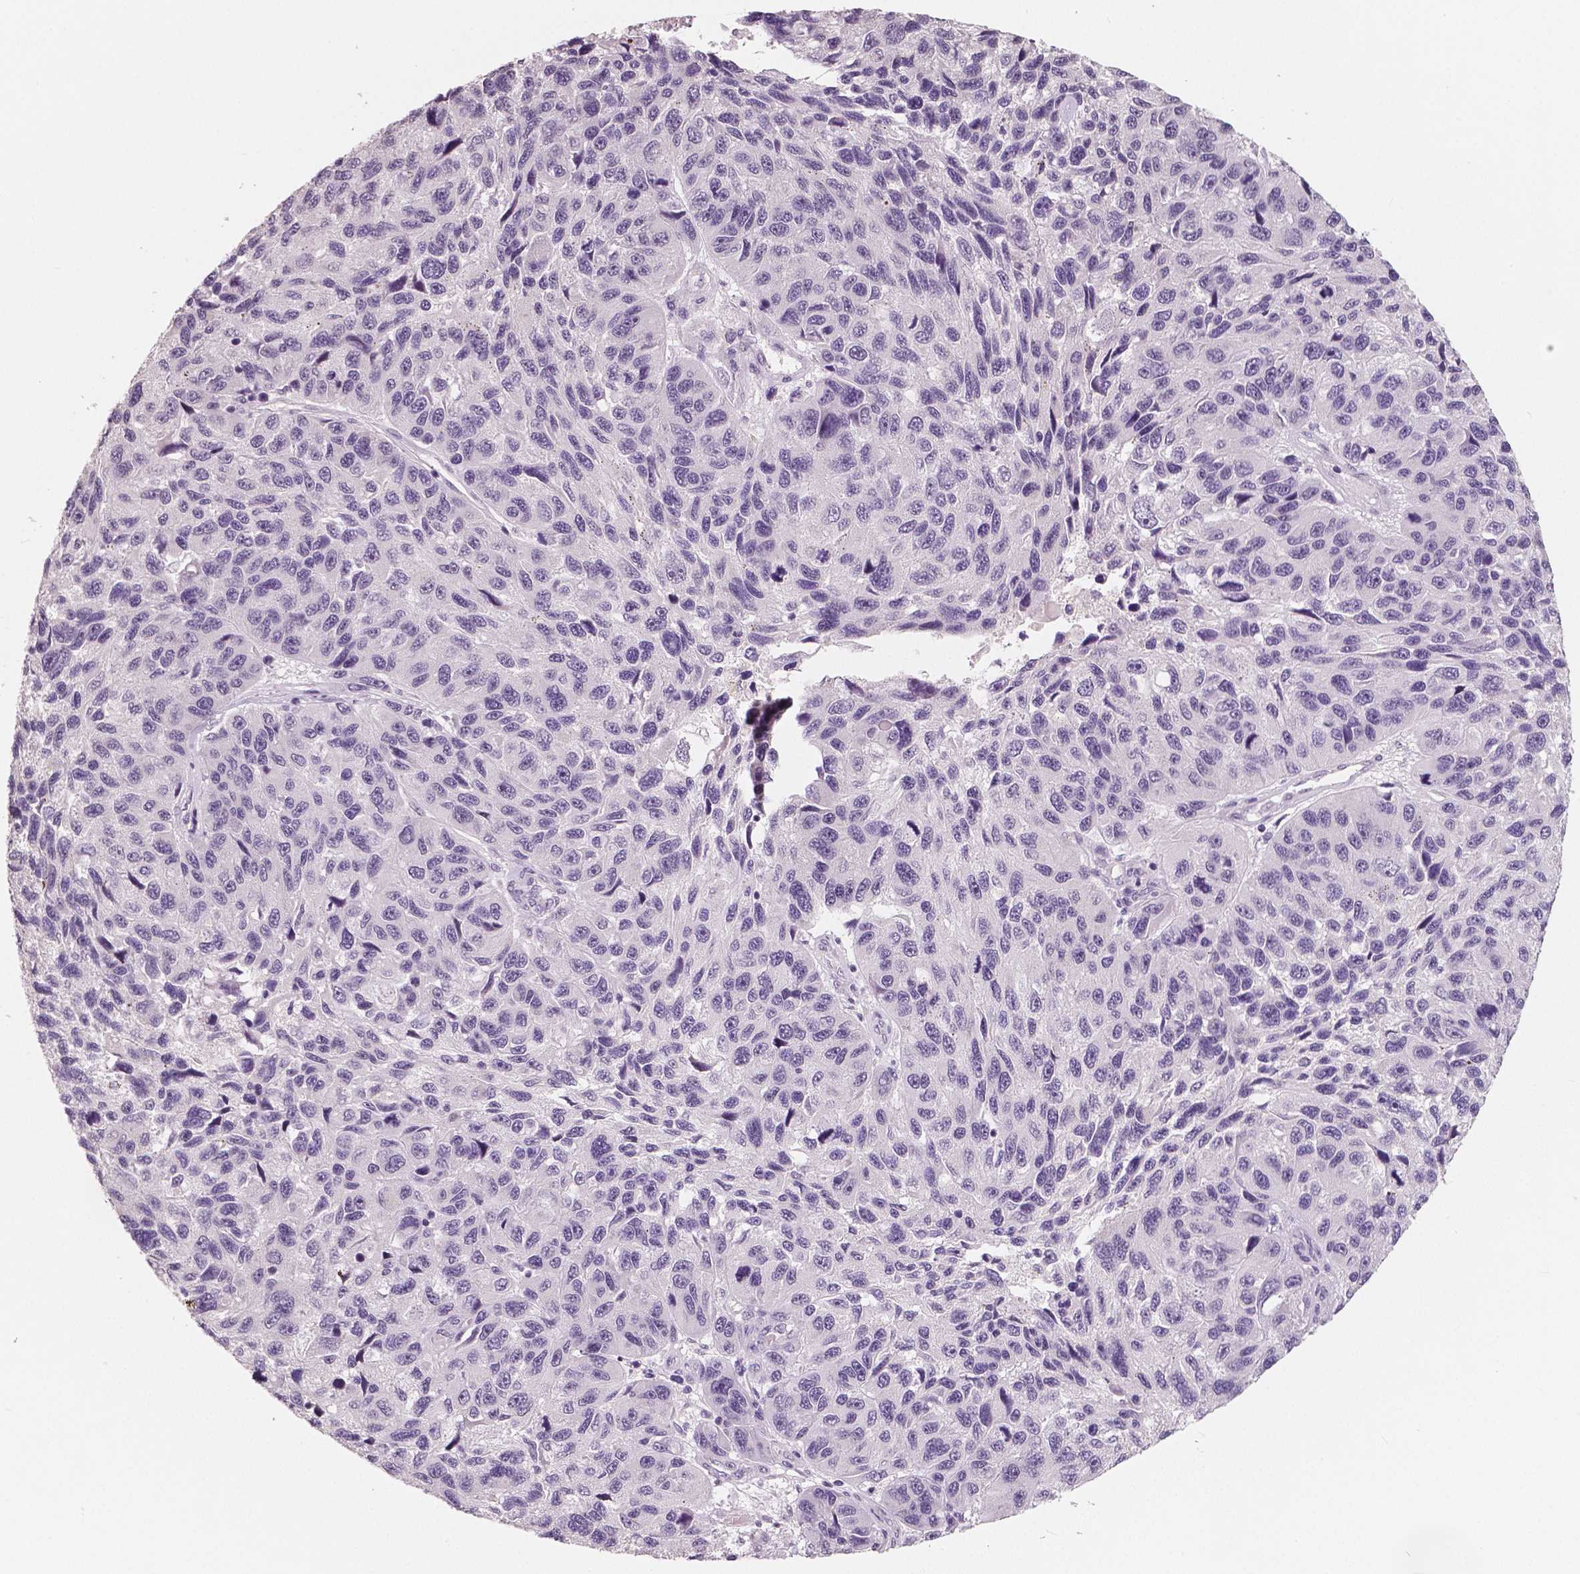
{"staining": {"intensity": "negative", "quantity": "none", "location": "none"}, "tissue": "melanoma", "cell_type": "Tumor cells", "image_type": "cancer", "snomed": [{"axis": "morphology", "description": "Malignant melanoma, NOS"}, {"axis": "topography", "description": "Skin"}], "caption": "Tumor cells are negative for protein expression in human melanoma.", "gene": "NECAB1", "patient": {"sex": "male", "age": 53}}